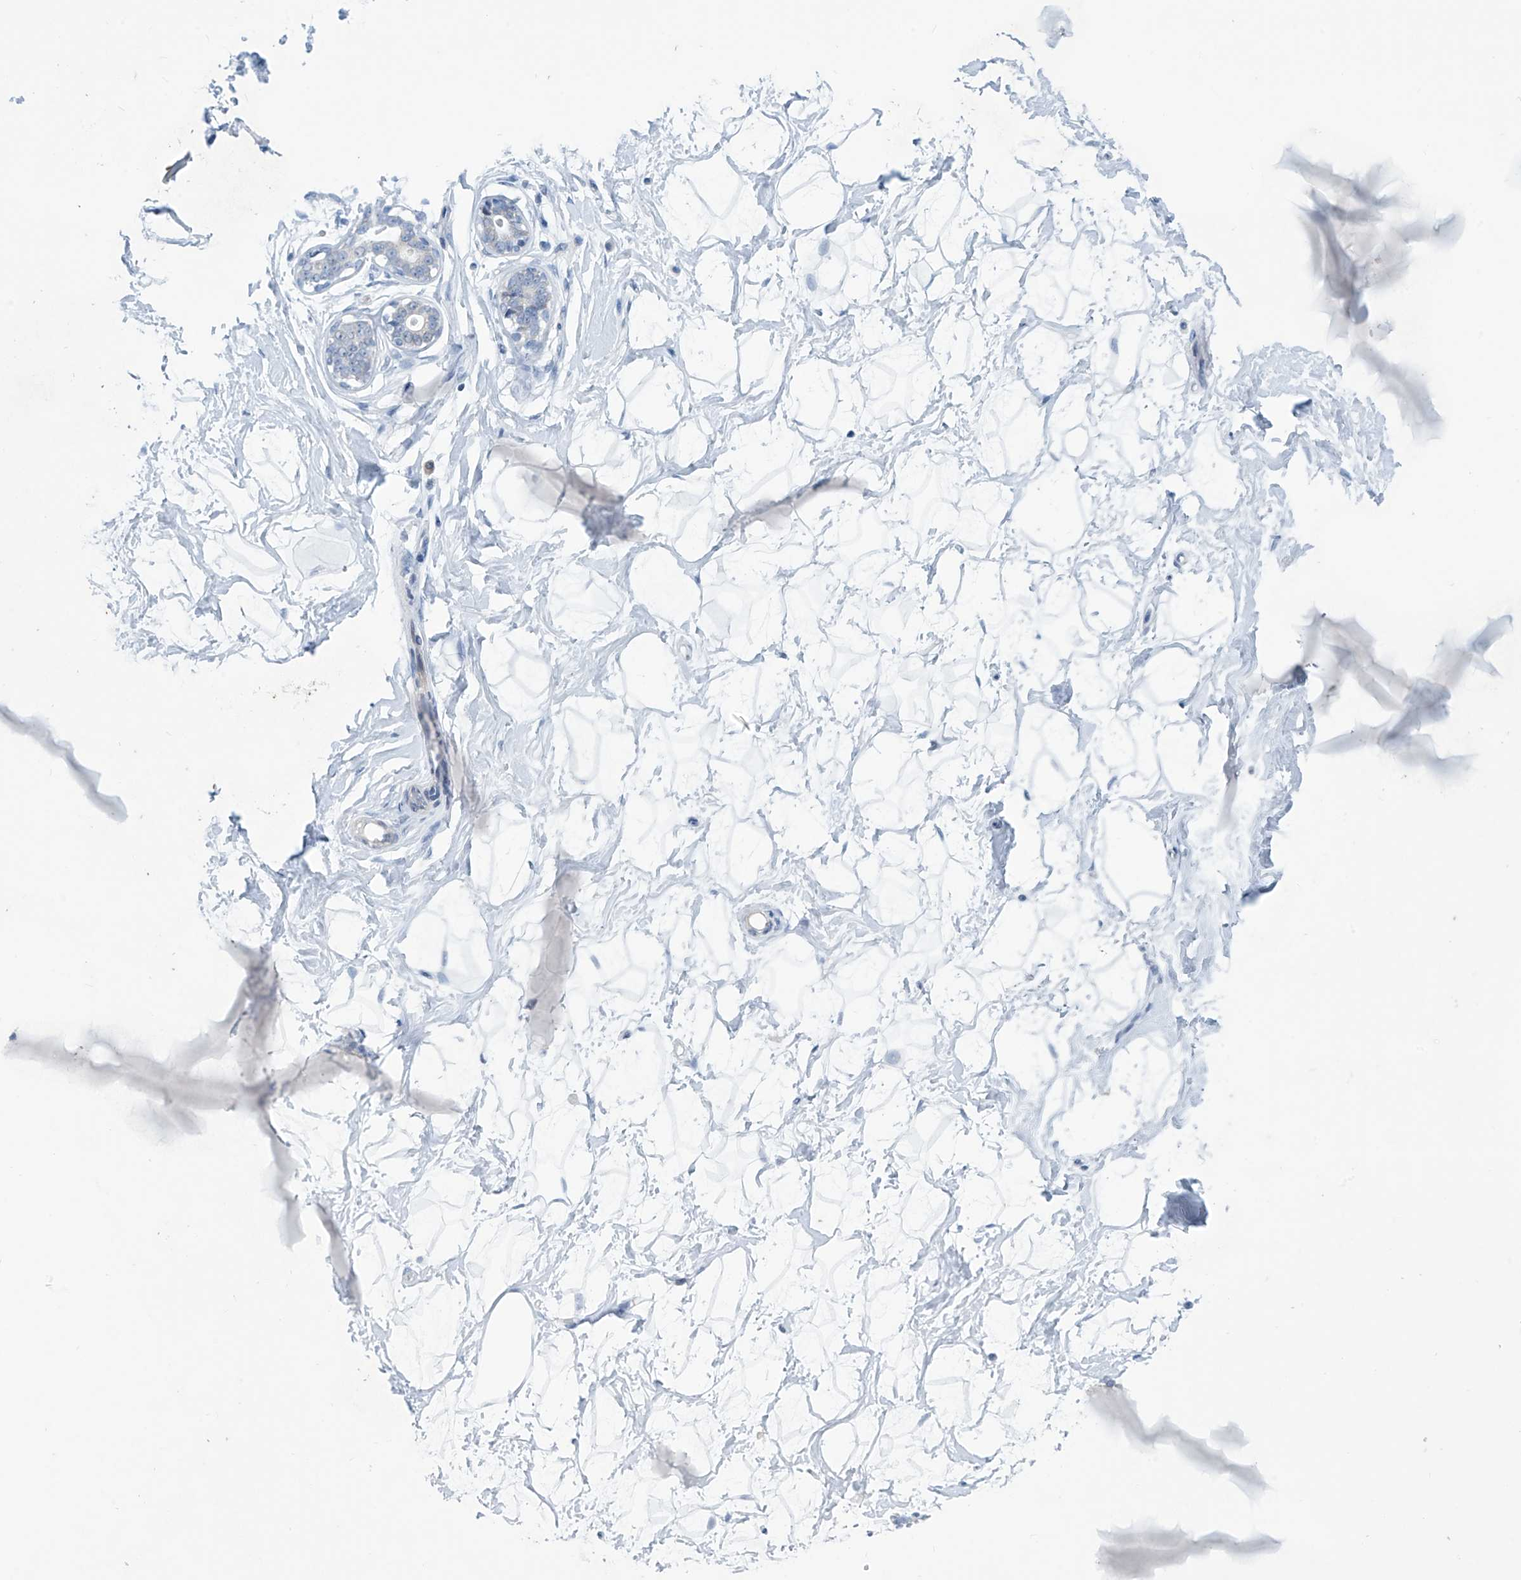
{"staining": {"intensity": "negative", "quantity": "none", "location": "none"}, "tissue": "breast", "cell_type": "Adipocytes", "image_type": "normal", "snomed": [{"axis": "morphology", "description": "Normal tissue, NOS"}, {"axis": "morphology", "description": "Adenoma, NOS"}, {"axis": "topography", "description": "Breast"}], "caption": "An IHC micrograph of benign breast is shown. There is no staining in adipocytes of breast.", "gene": "SLC35A5", "patient": {"sex": "female", "age": 23}}